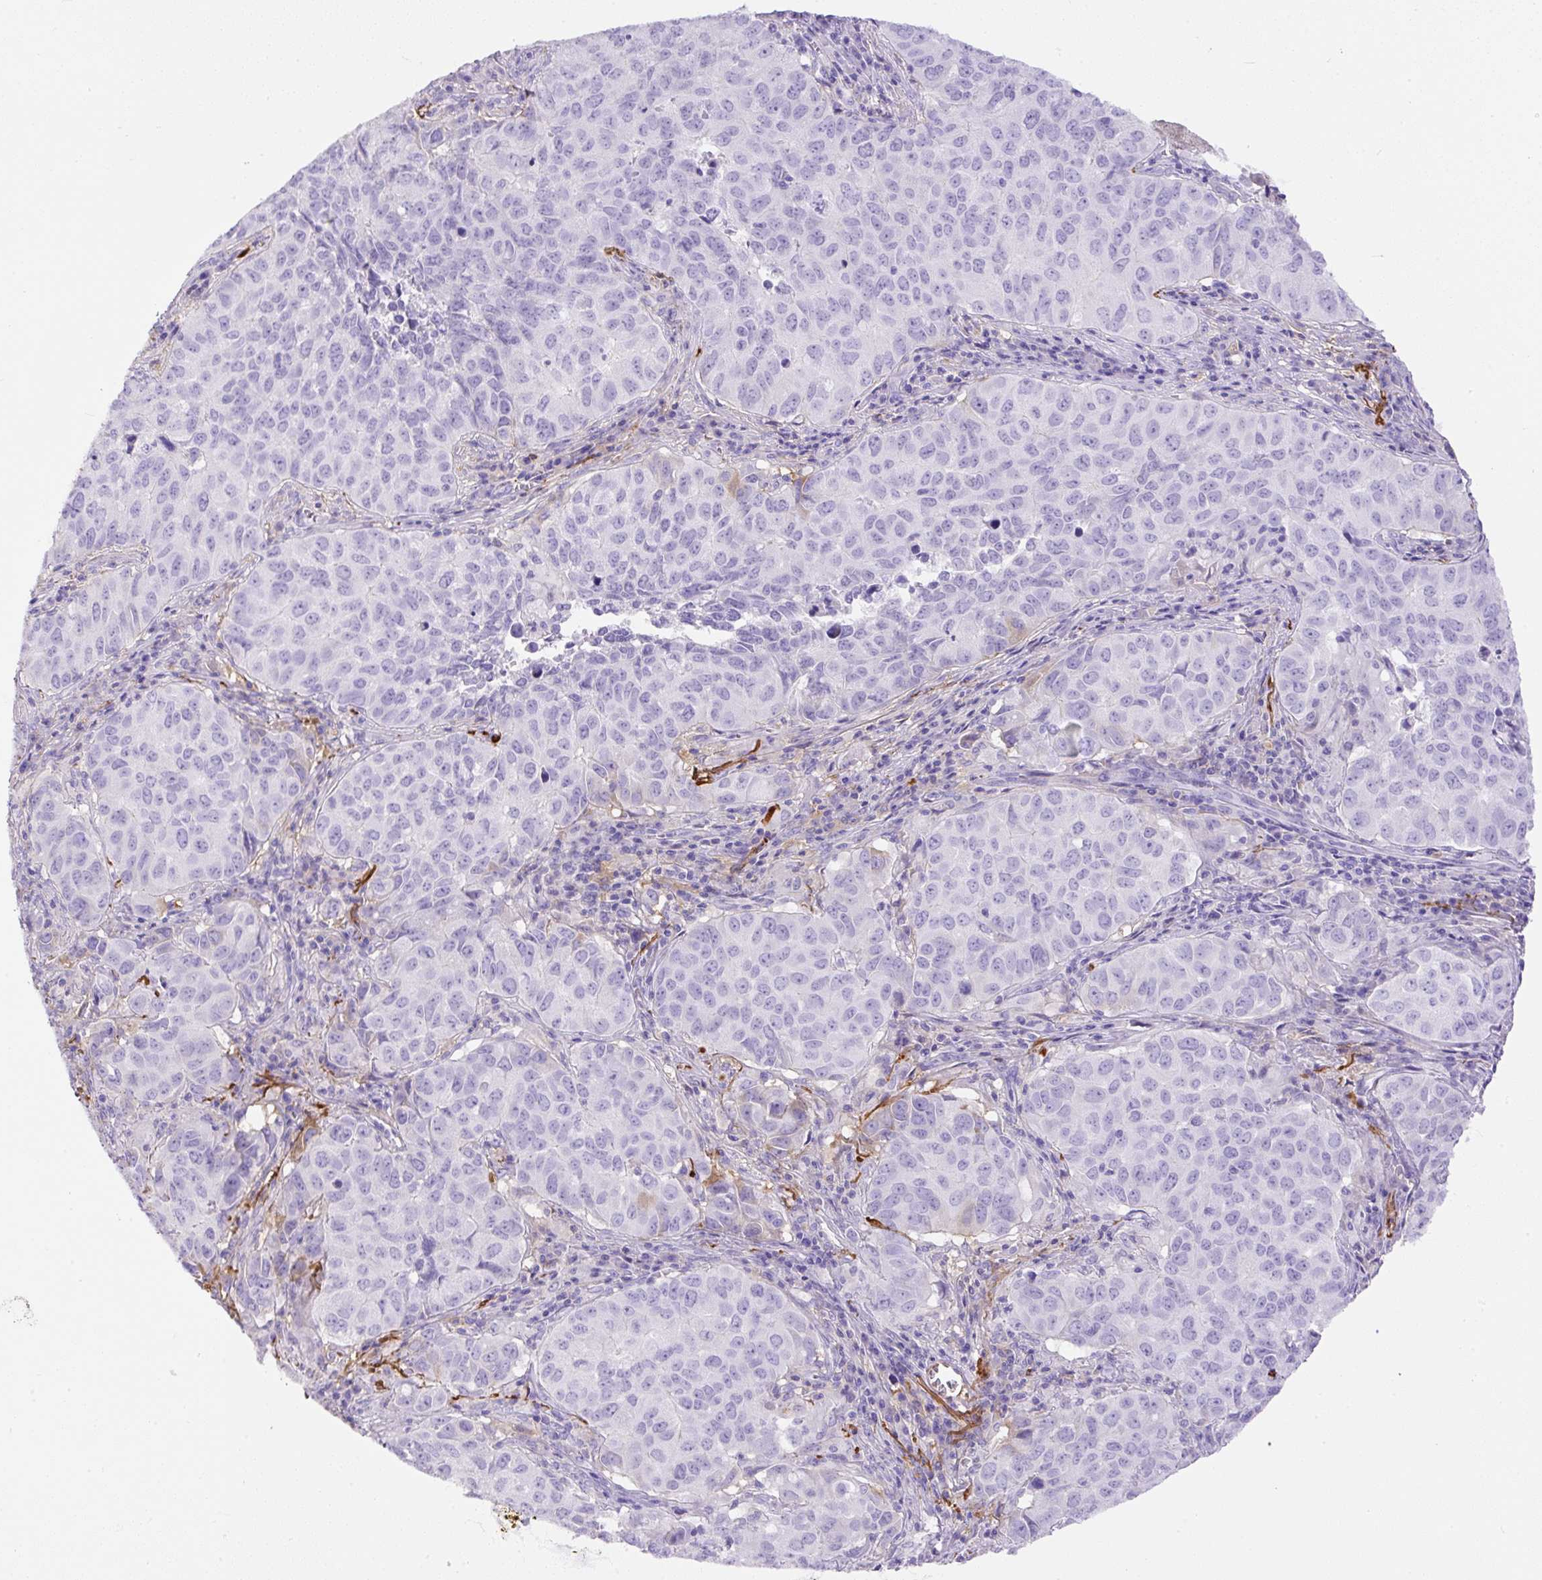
{"staining": {"intensity": "negative", "quantity": "none", "location": "none"}, "tissue": "lung cancer", "cell_type": "Tumor cells", "image_type": "cancer", "snomed": [{"axis": "morphology", "description": "Adenocarcinoma, NOS"}, {"axis": "topography", "description": "Lung"}], "caption": "This is an IHC histopathology image of adenocarcinoma (lung). There is no expression in tumor cells.", "gene": "APCS", "patient": {"sex": "female", "age": 50}}